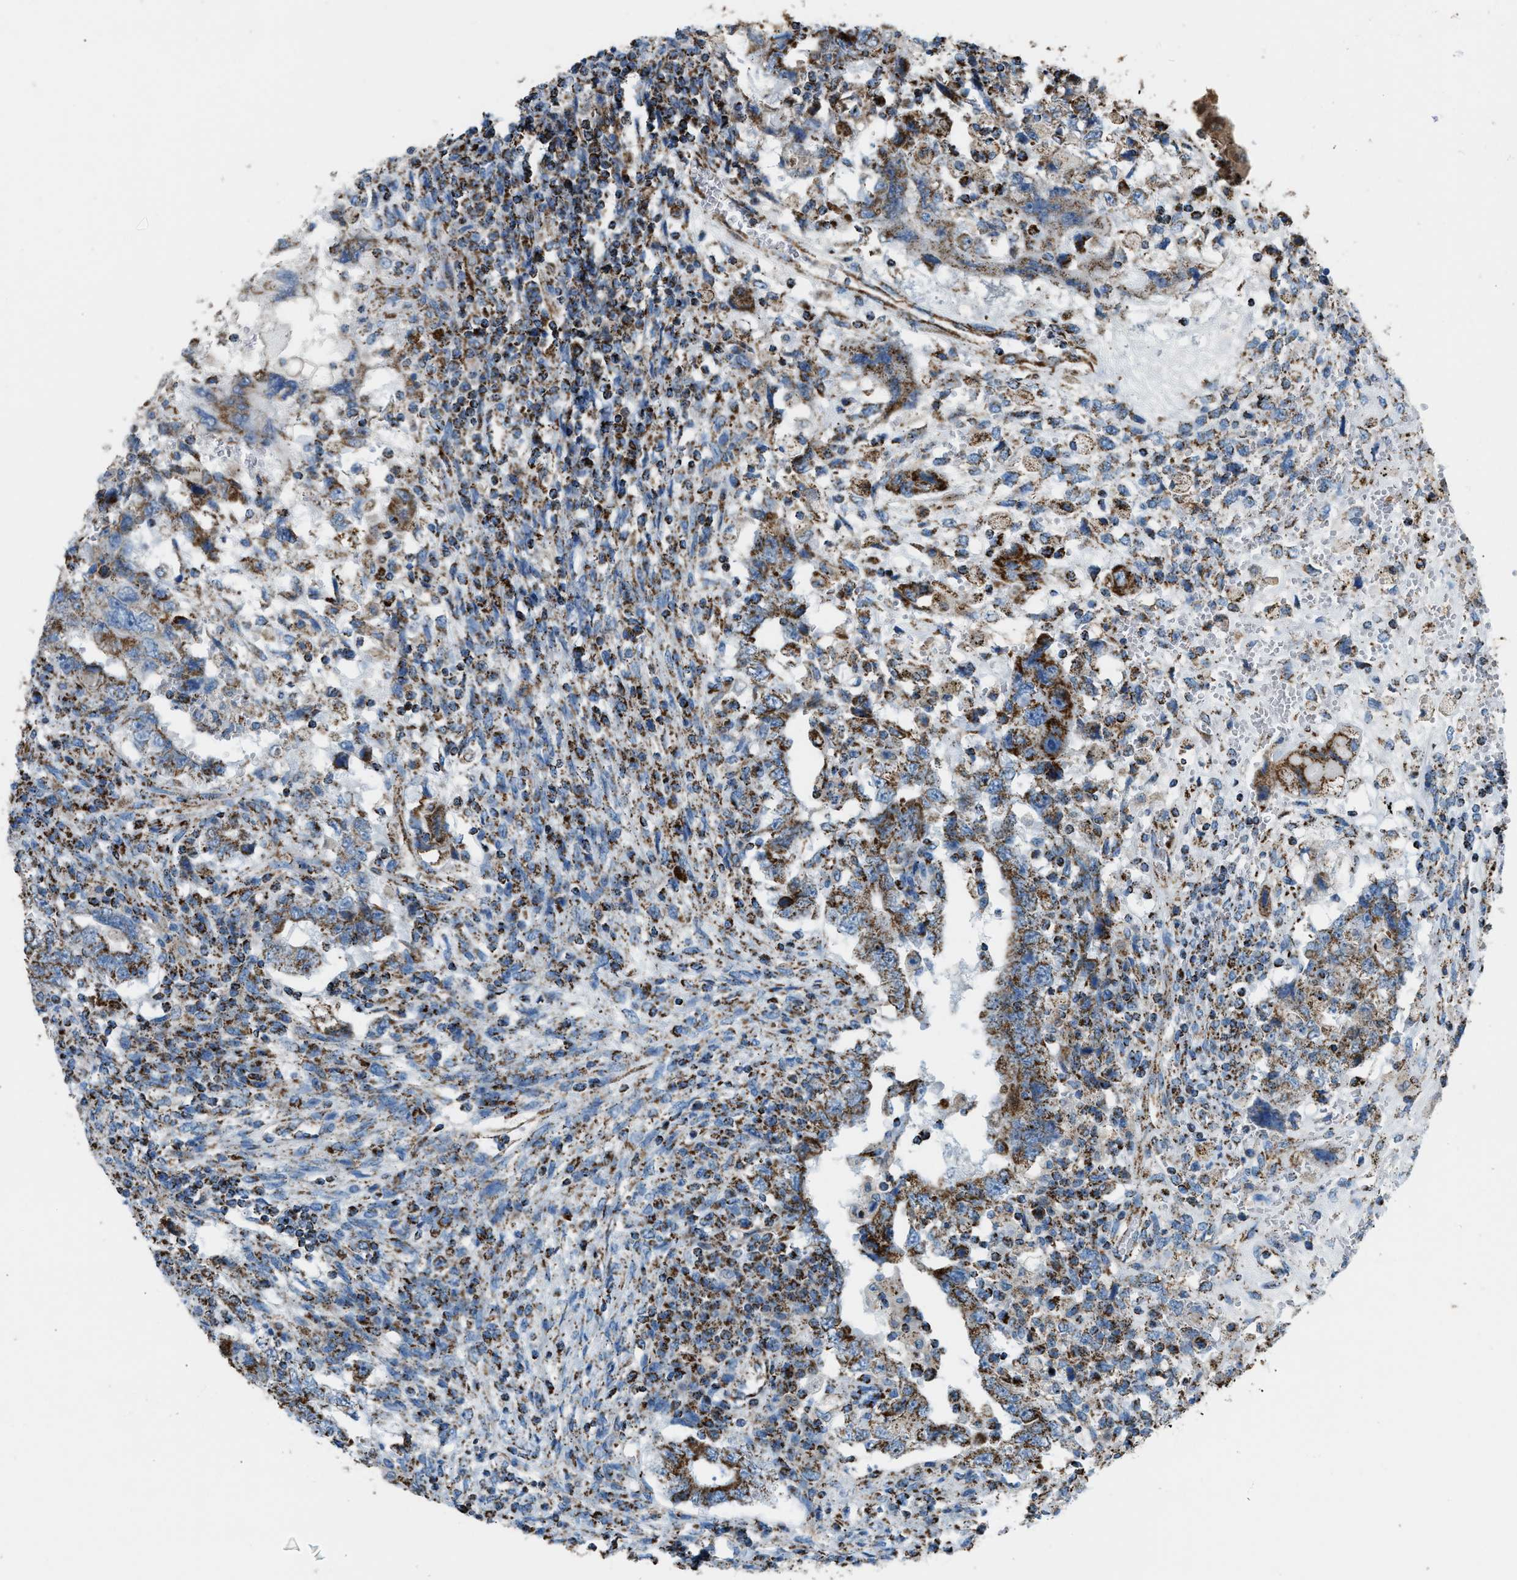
{"staining": {"intensity": "moderate", "quantity": ">75%", "location": "cytoplasmic/membranous"}, "tissue": "testis cancer", "cell_type": "Tumor cells", "image_type": "cancer", "snomed": [{"axis": "morphology", "description": "Carcinoma, Embryonal, NOS"}, {"axis": "topography", "description": "Testis"}], "caption": "There is medium levels of moderate cytoplasmic/membranous positivity in tumor cells of embryonal carcinoma (testis), as demonstrated by immunohistochemical staining (brown color).", "gene": "MDH2", "patient": {"sex": "male", "age": 26}}